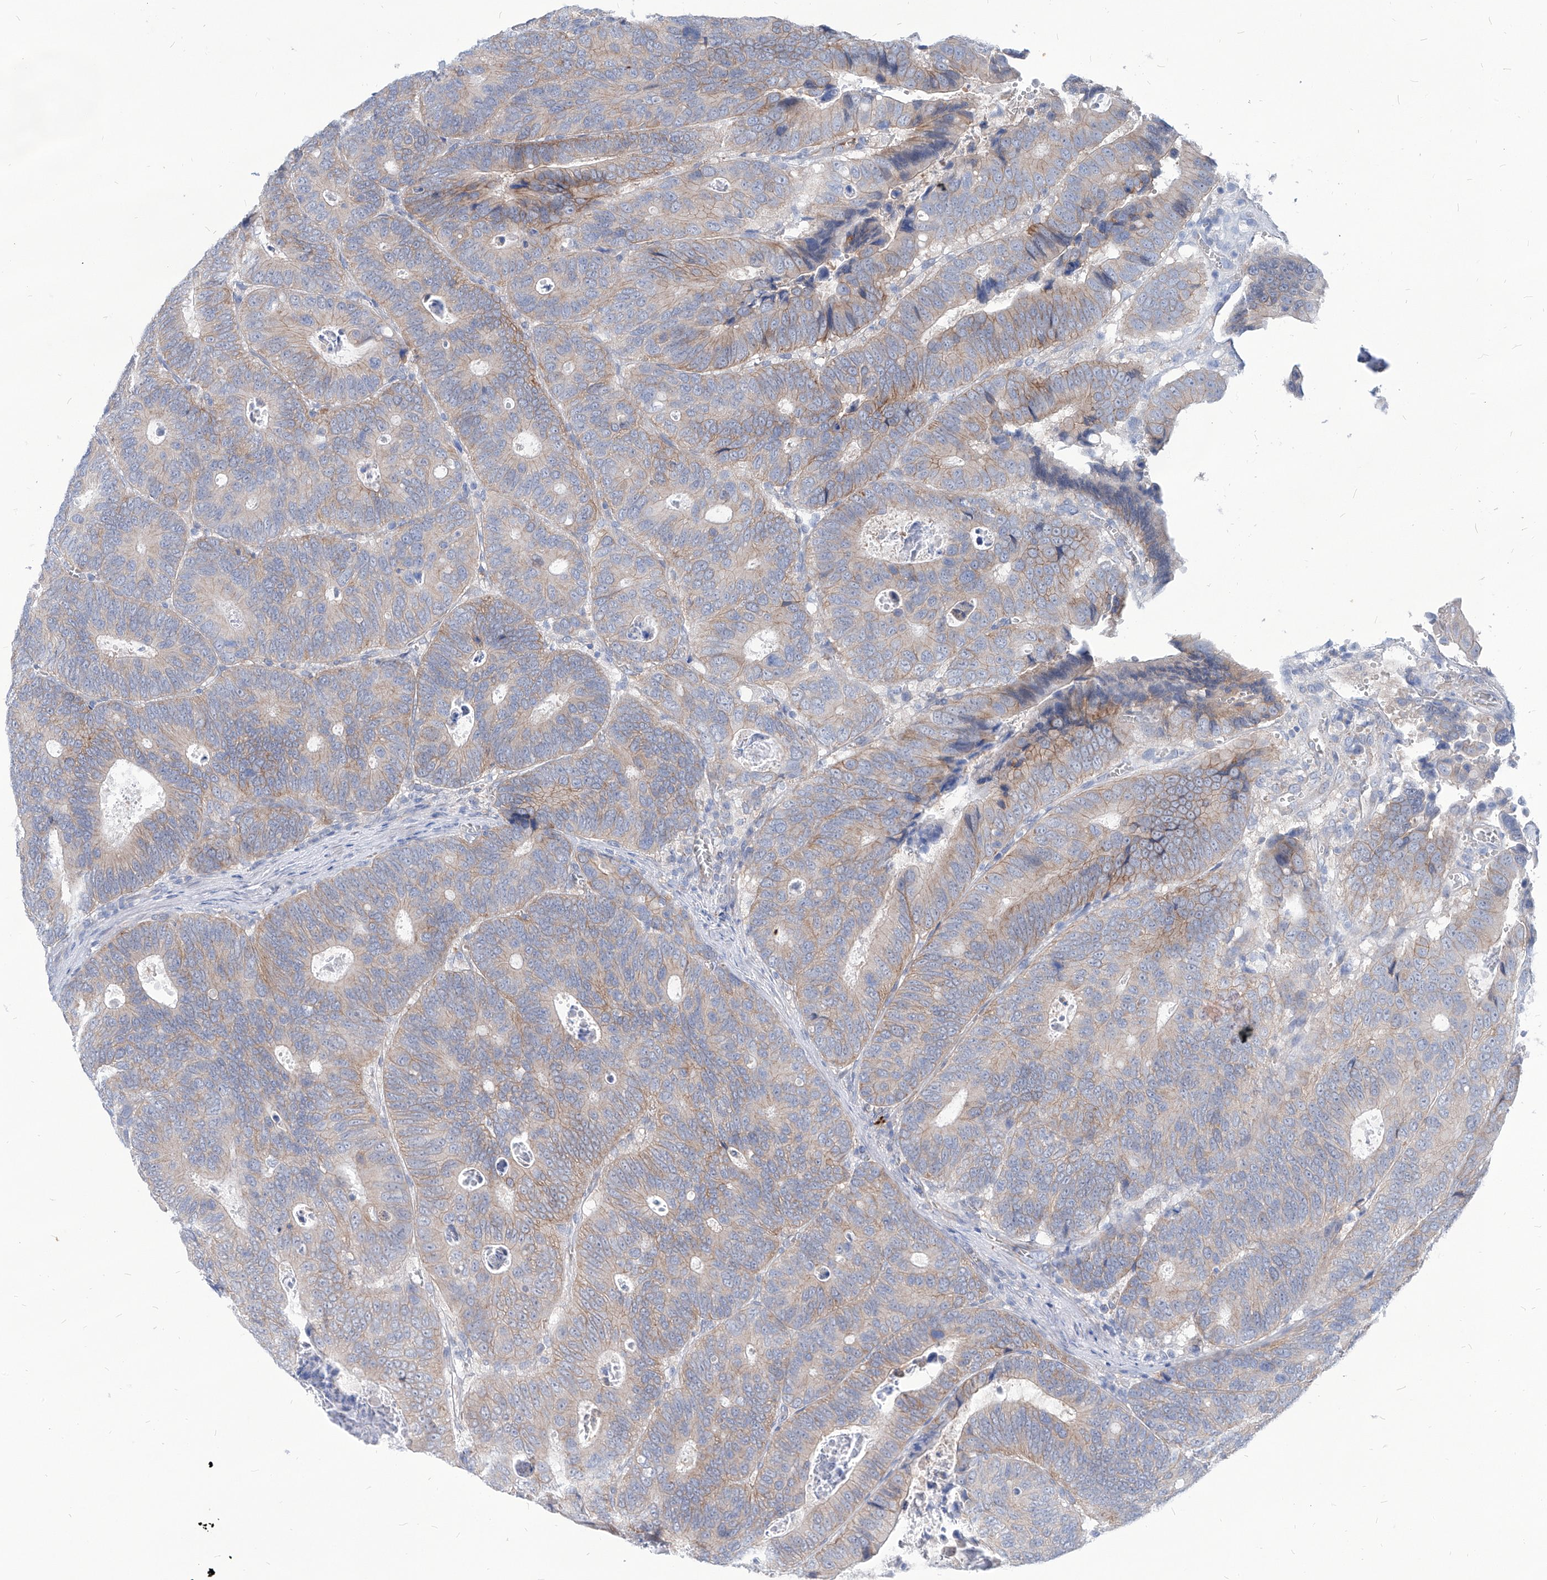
{"staining": {"intensity": "weak", "quantity": "25%-75%", "location": "cytoplasmic/membranous"}, "tissue": "colorectal cancer", "cell_type": "Tumor cells", "image_type": "cancer", "snomed": [{"axis": "morphology", "description": "Inflammation, NOS"}, {"axis": "morphology", "description": "Adenocarcinoma, NOS"}, {"axis": "topography", "description": "Colon"}], "caption": "The histopathology image displays immunohistochemical staining of colorectal adenocarcinoma. There is weak cytoplasmic/membranous staining is appreciated in approximately 25%-75% of tumor cells.", "gene": "AKAP10", "patient": {"sex": "male", "age": 72}}